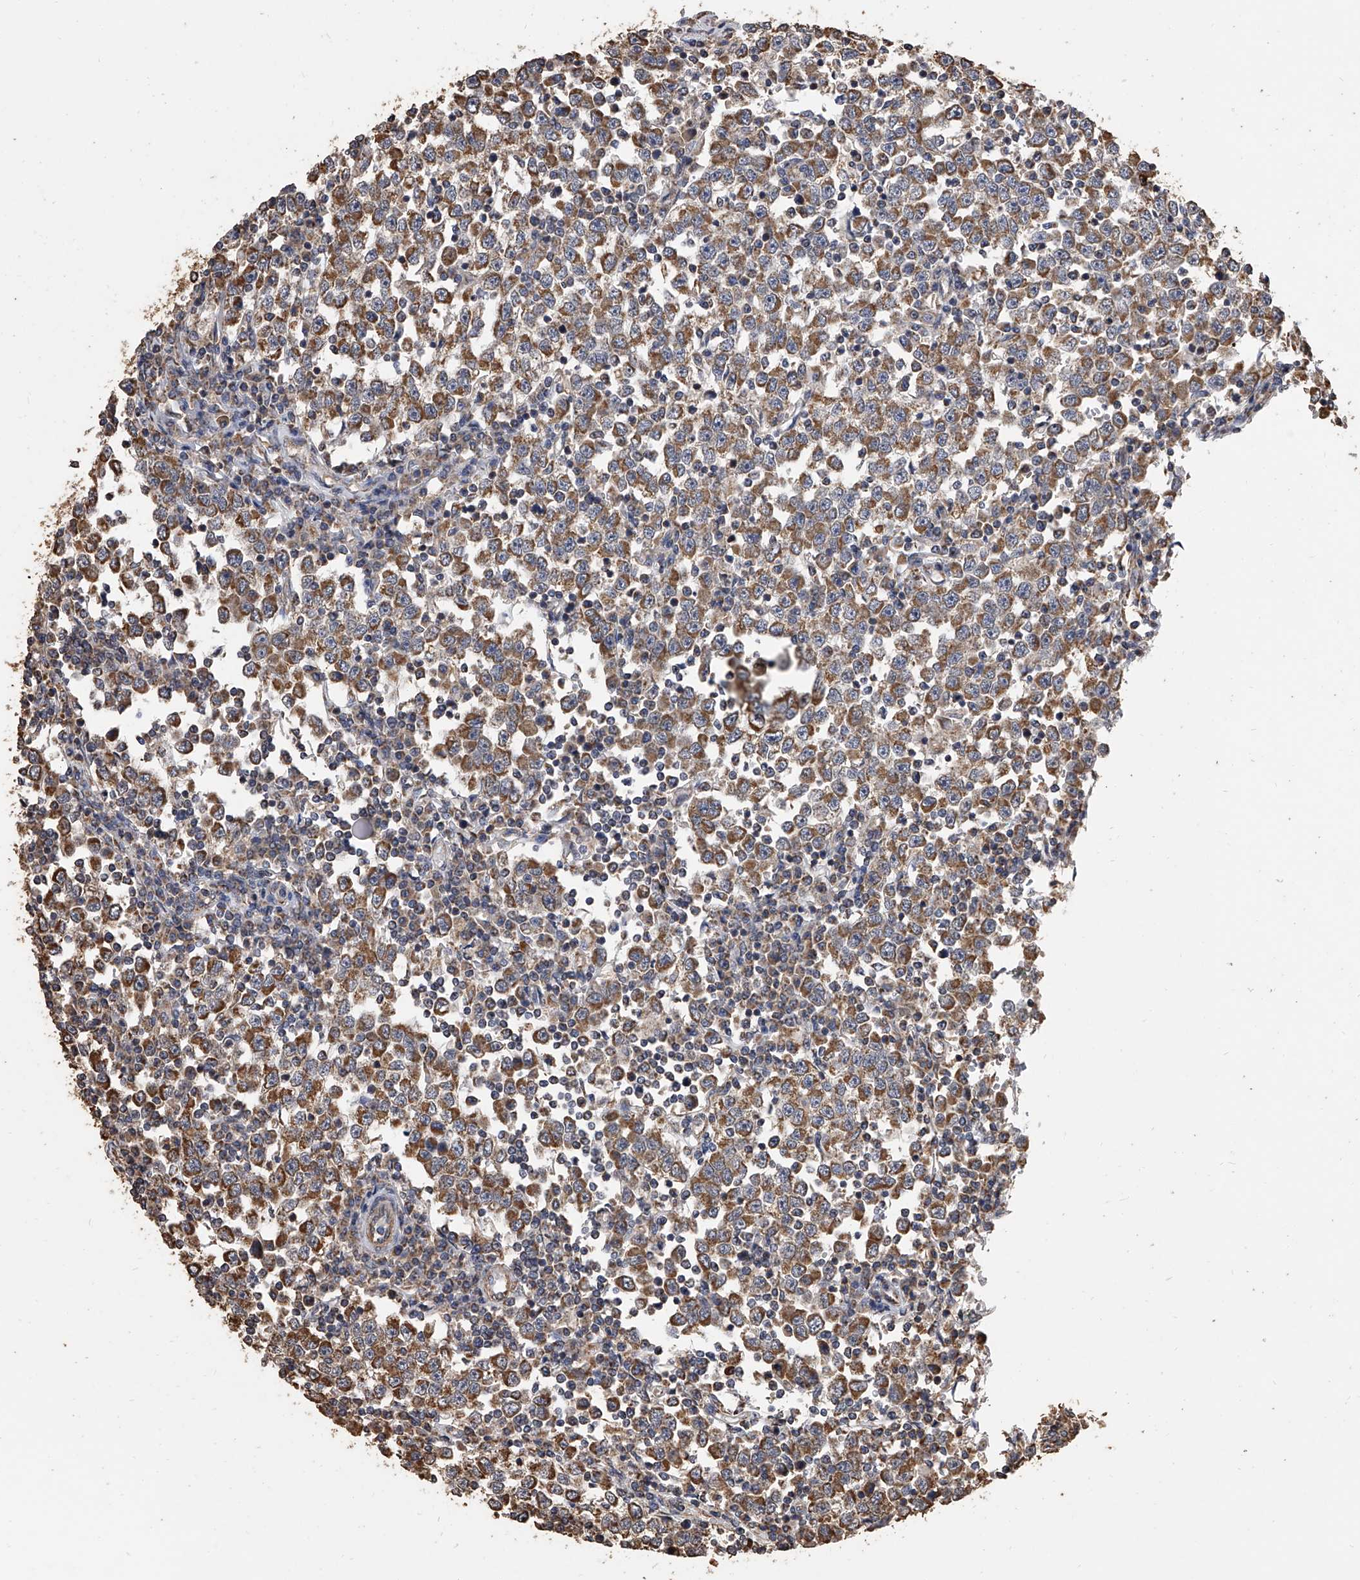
{"staining": {"intensity": "moderate", "quantity": ">75%", "location": "cytoplasmic/membranous"}, "tissue": "testis cancer", "cell_type": "Tumor cells", "image_type": "cancer", "snomed": [{"axis": "morphology", "description": "Seminoma, NOS"}, {"axis": "topography", "description": "Testis"}], "caption": "This photomicrograph exhibits immunohistochemistry staining of testis cancer, with medium moderate cytoplasmic/membranous expression in about >75% of tumor cells.", "gene": "MRPL28", "patient": {"sex": "male", "age": 65}}